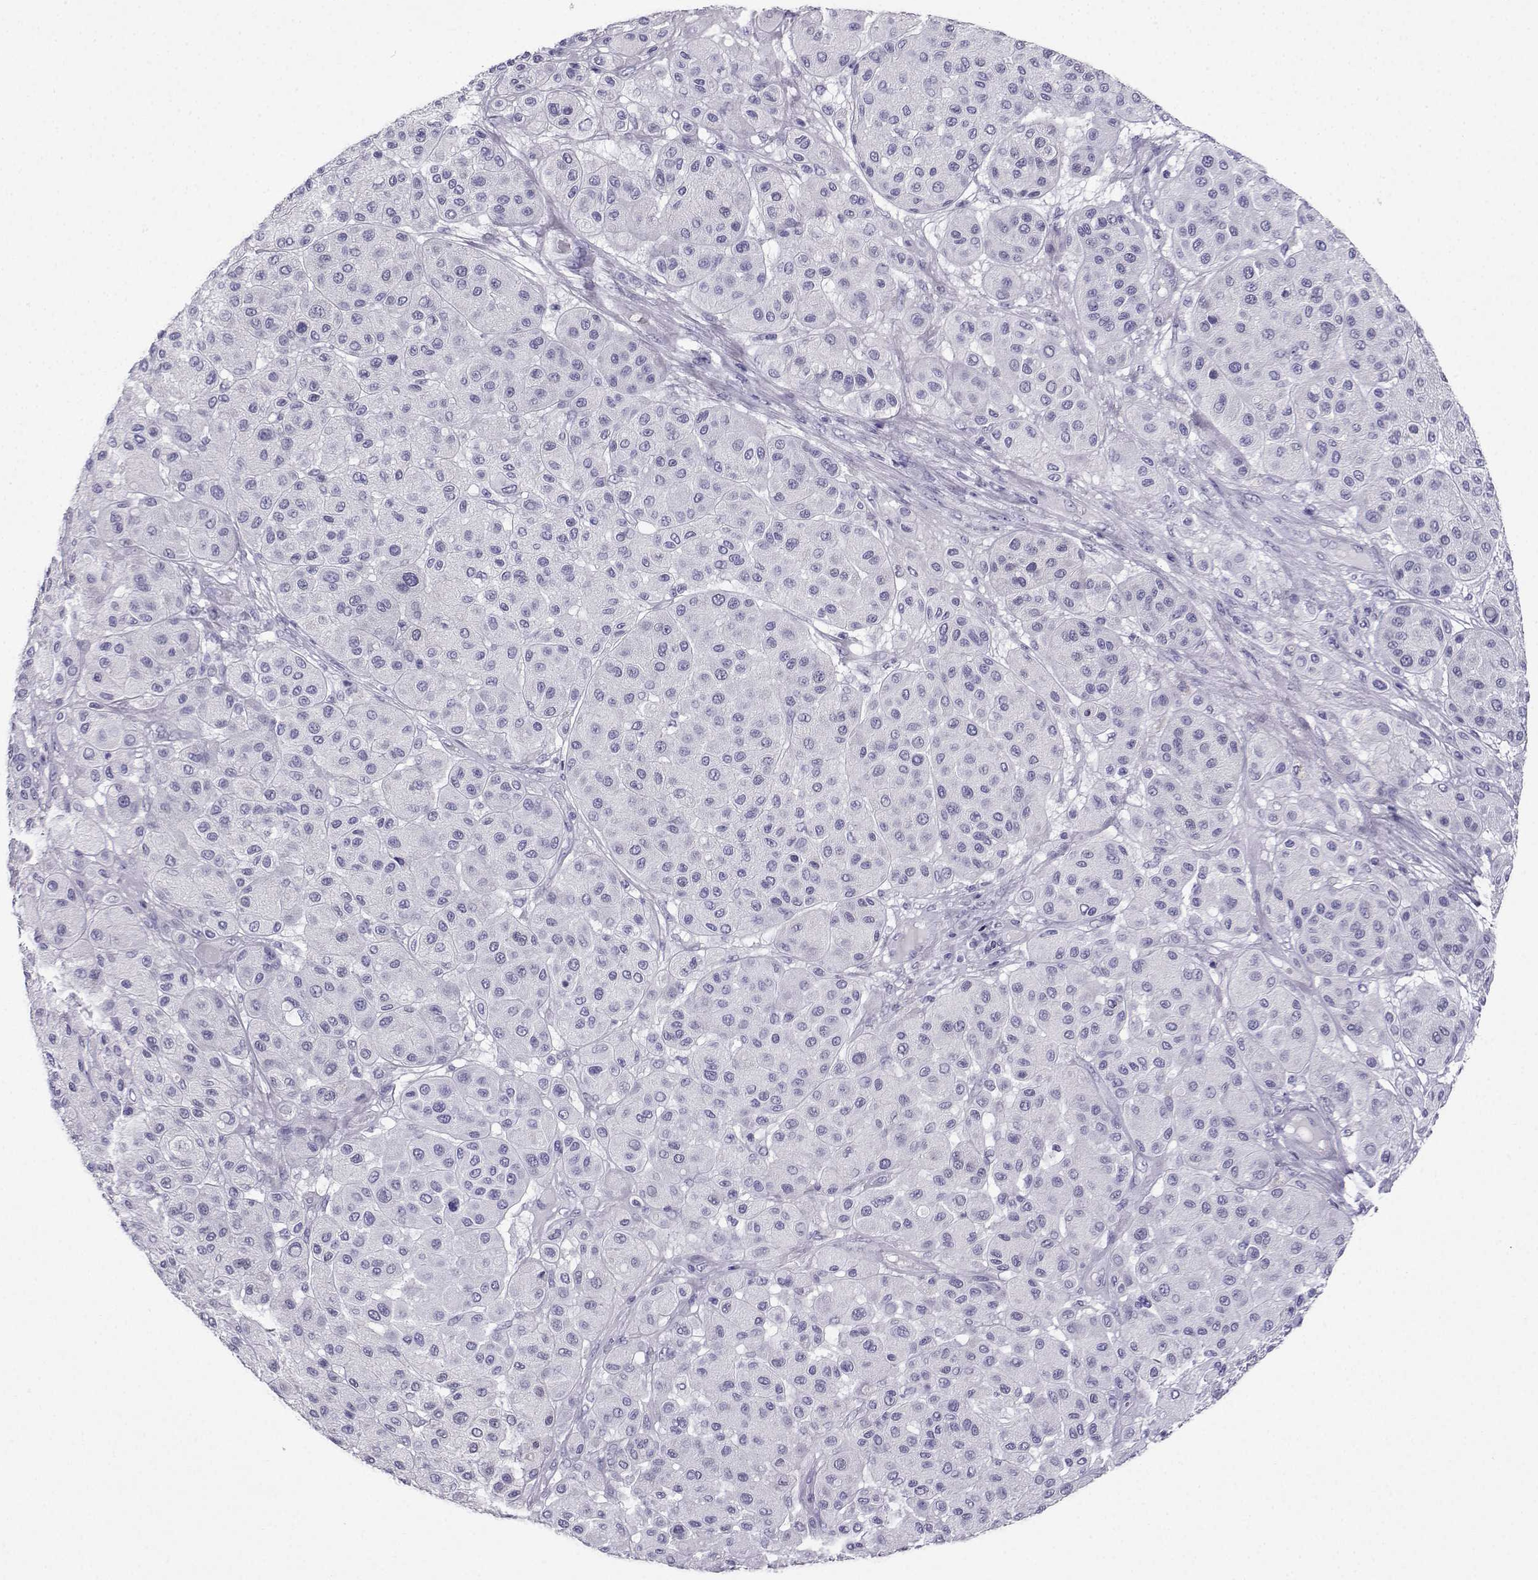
{"staining": {"intensity": "negative", "quantity": "none", "location": "none"}, "tissue": "melanoma", "cell_type": "Tumor cells", "image_type": "cancer", "snomed": [{"axis": "morphology", "description": "Malignant melanoma, Metastatic site"}, {"axis": "topography", "description": "Smooth muscle"}], "caption": "Immunohistochemical staining of human malignant melanoma (metastatic site) exhibits no significant positivity in tumor cells.", "gene": "SLC18A2", "patient": {"sex": "male", "age": 41}}